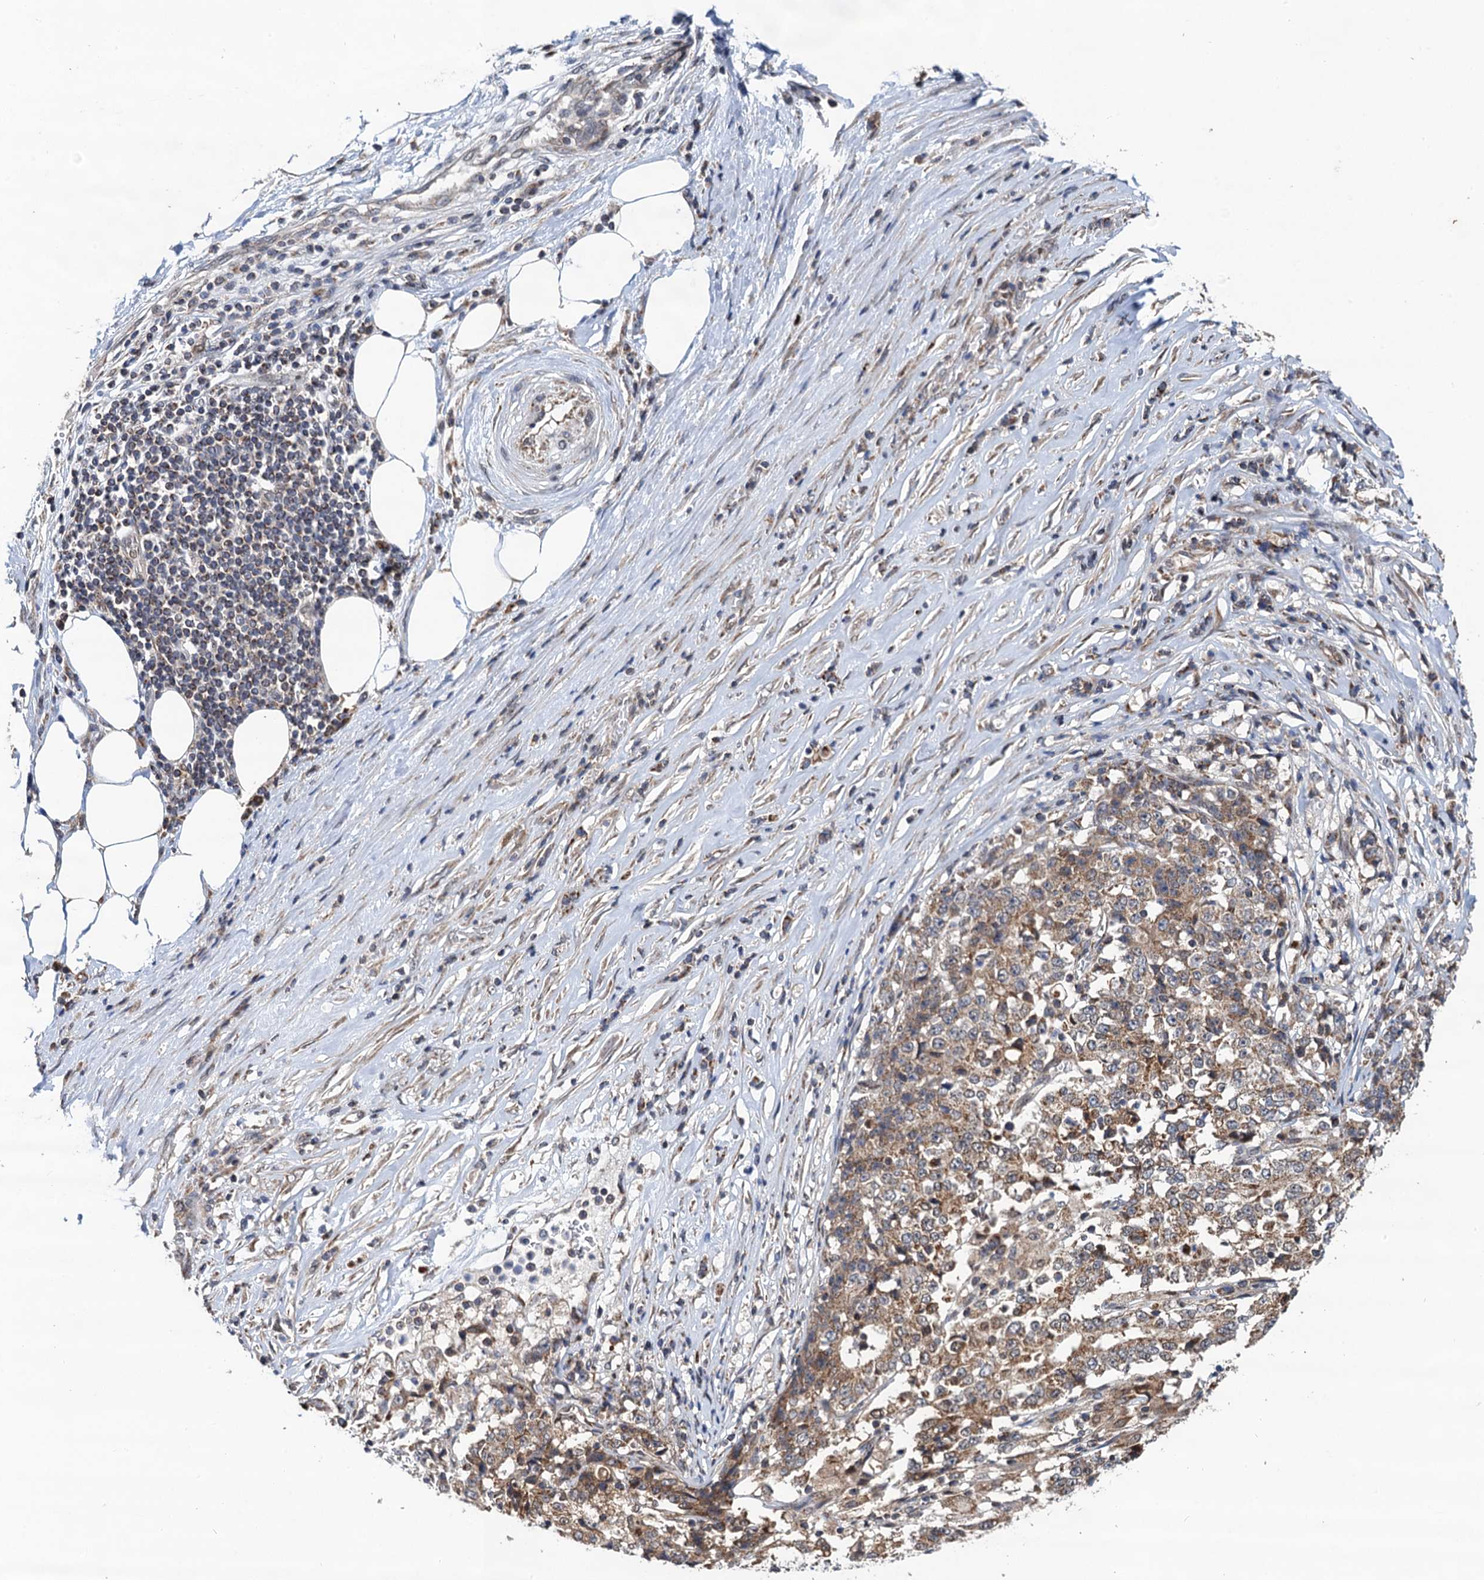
{"staining": {"intensity": "moderate", "quantity": ">75%", "location": "cytoplasmic/membranous"}, "tissue": "stomach cancer", "cell_type": "Tumor cells", "image_type": "cancer", "snomed": [{"axis": "morphology", "description": "Adenocarcinoma, NOS"}, {"axis": "topography", "description": "Stomach"}], "caption": "Immunohistochemical staining of stomach adenocarcinoma displays moderate cytoplasmic/membranous protein expression in approximately >75% of tumor cells. (Stains: DAB in brown, nuclei in blue, Microscopy: brightfield microscopy at high magnification).", "gene": "CMPK2", "patient": {"sex": "male", "age": 59}}